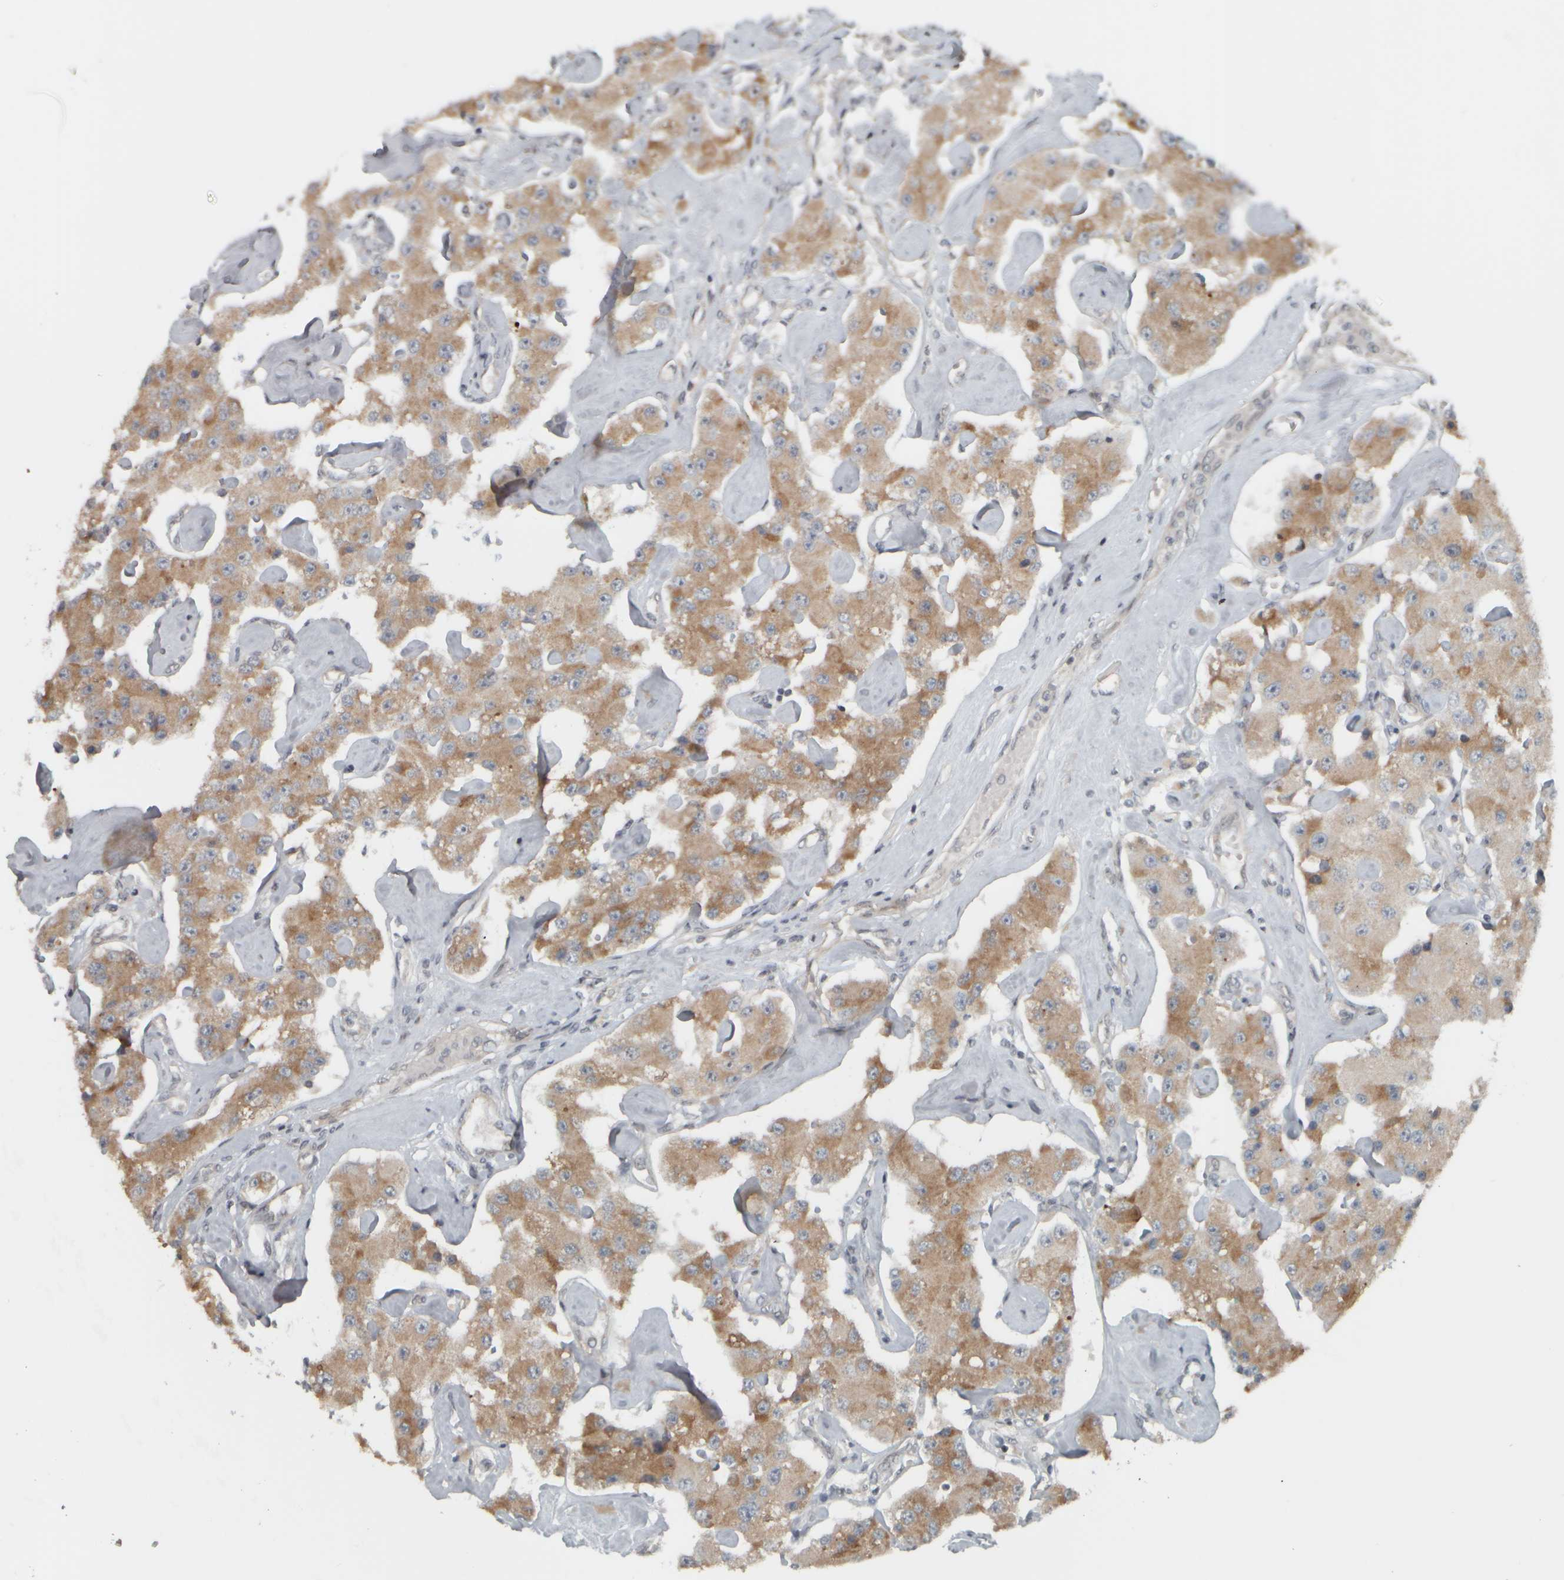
{"staining": {"intensity": "moderate", "quantity": ">75%", "location": "cytoplasmic/membranous"}, "tissue": "carcinoid", "cell_type": "Tumor cells", "image_type": "cancer", "snomed": [{"axis": "morphology", "description": "Carcinoid, malignant, NOS"}, {"axis": "topography", "description": "Pancreas"}], "caption": "Brown immunohistochemical staining in carcinoid demonstrates moderate cytoplasmic/membranous staining in approximately >75% of tumor cells.", "gene": "NAPG", "patient": {"sex": "male", "age": 41}}